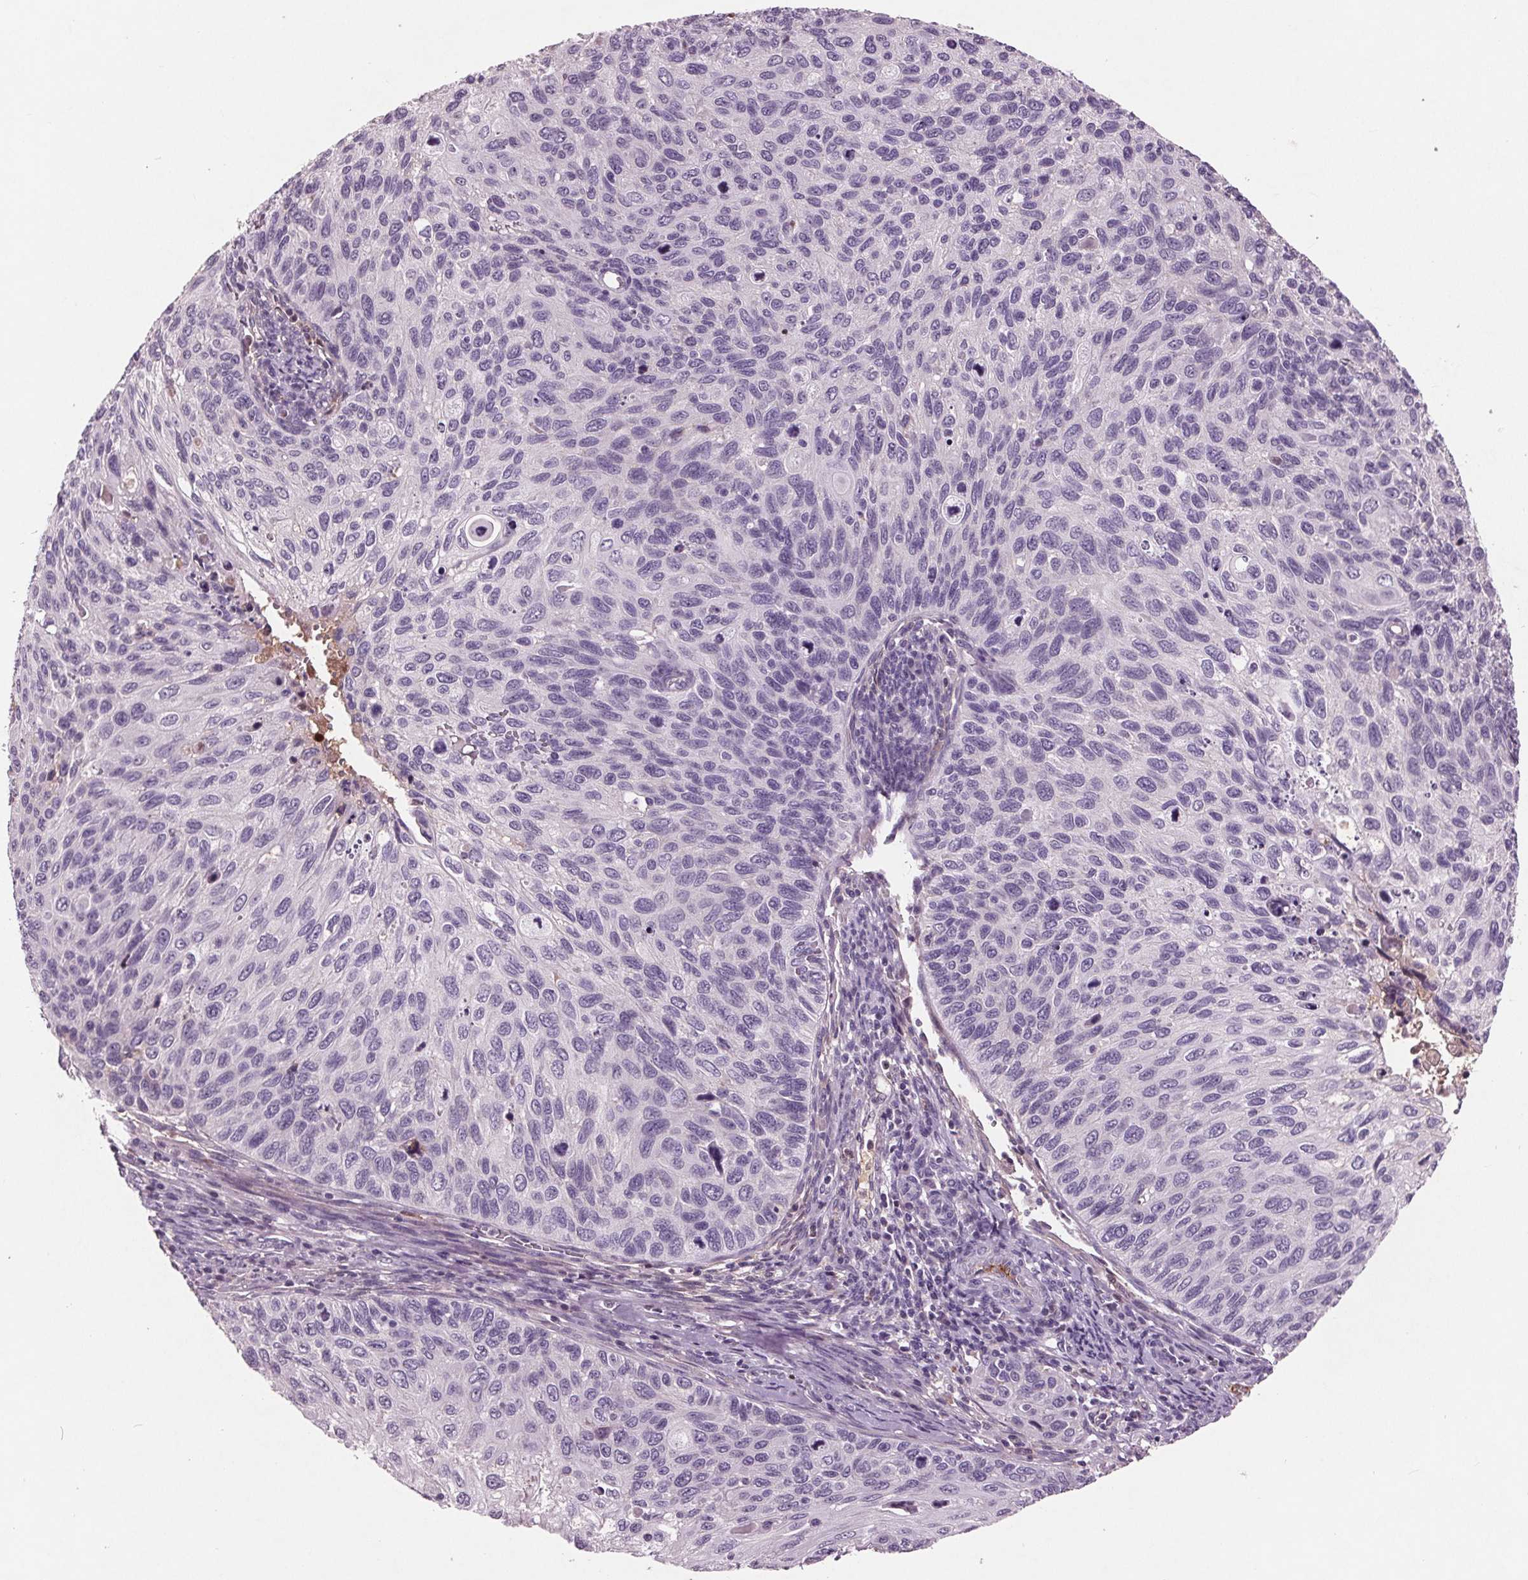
{"staining": {"intensity": "negative", "quantity": "none", "location": "none"}, "tissue": "cervical cancer", "cell_type": "Tumor cells", "image_type": "cancer", "snomed": [{"axis": "morphology", "description": "Squamous cell carcinoma, NOS"}, {"axis": "topography", "description": "Cervix"}], "caption": "Human cervical cancer stained for a protein using immunohistochemistry shows no staining in tumor cells.", "gene": "C6", "patient": {"sex": "female", "age": 70}}